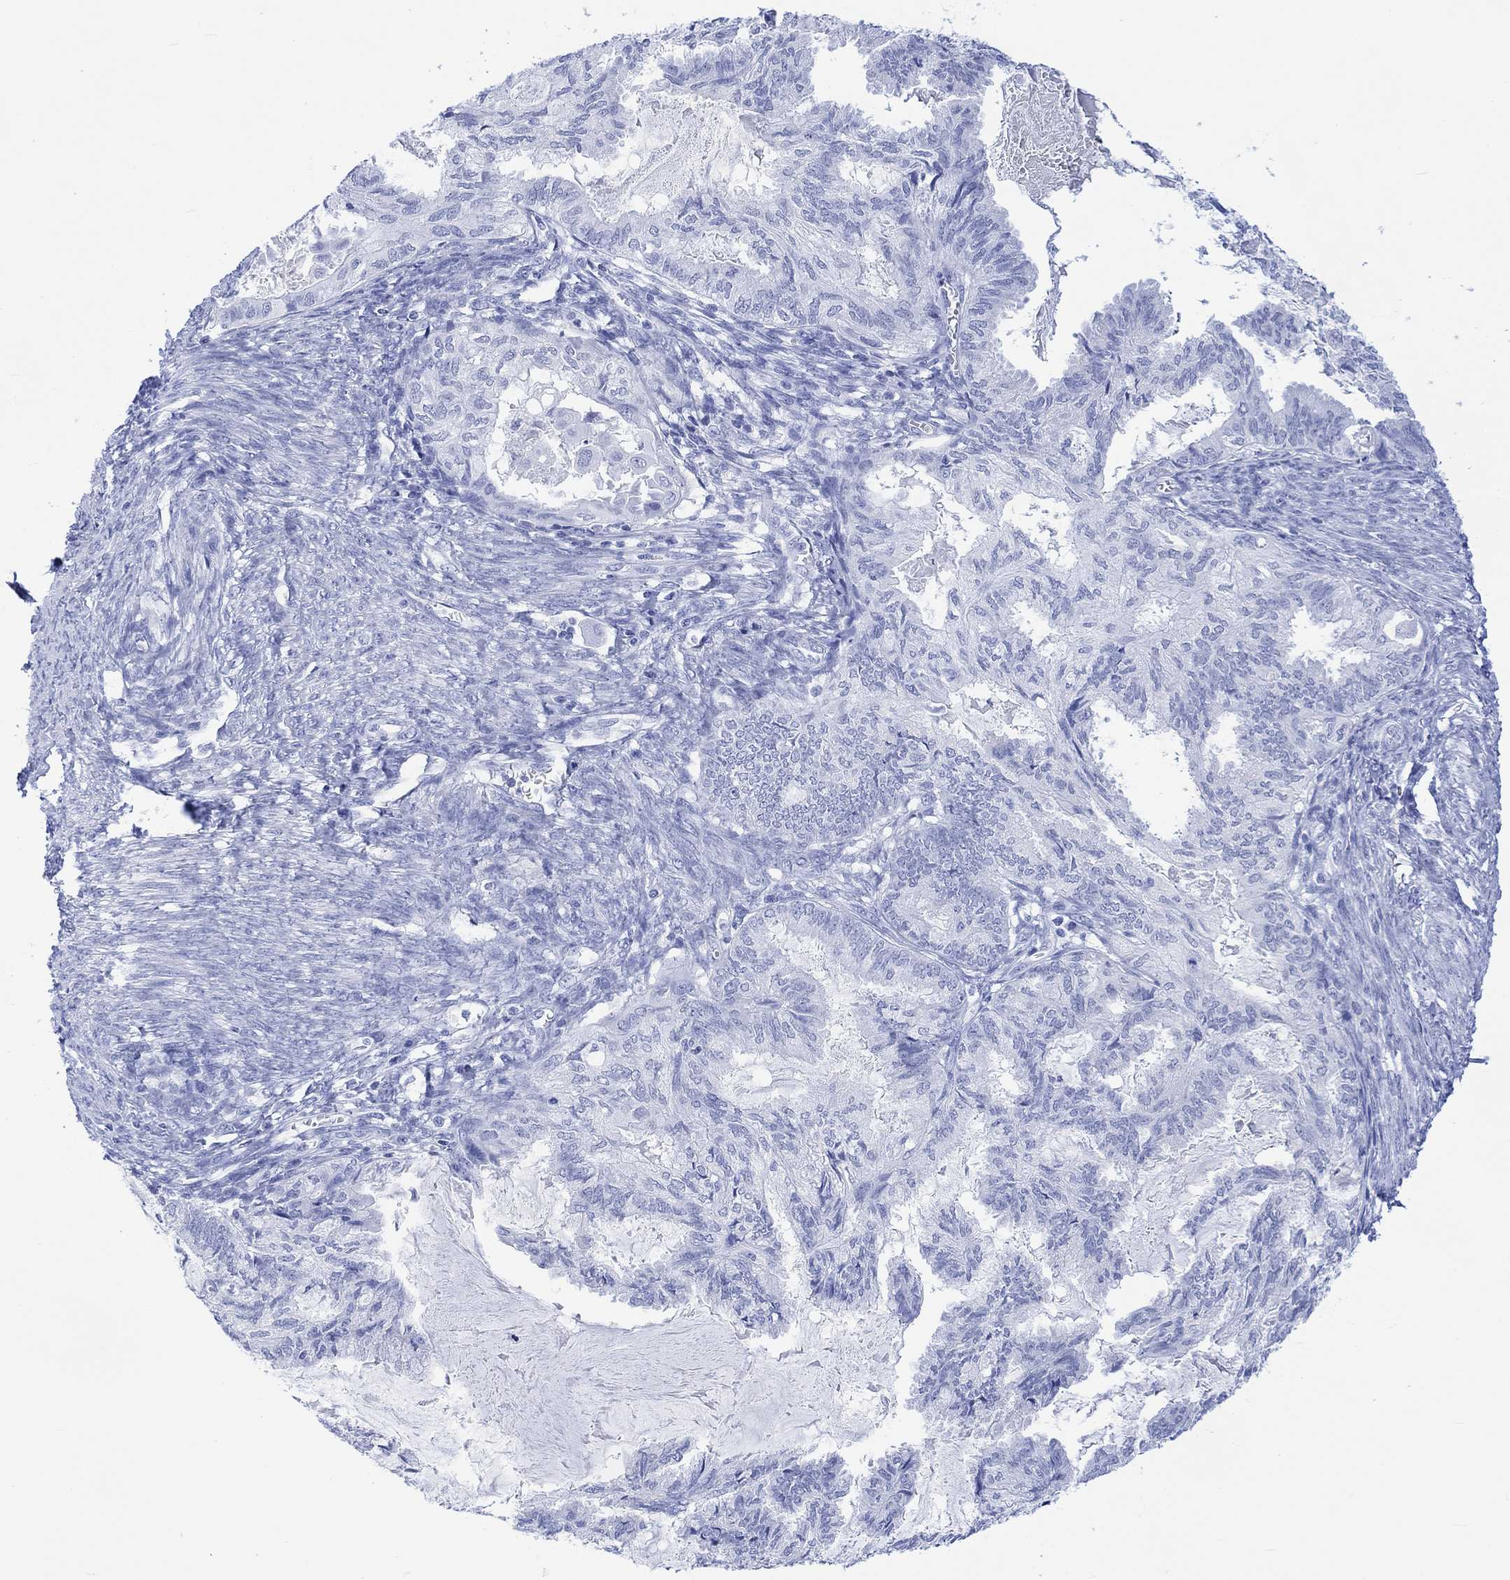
{"staining": {"intensity": "negative", "quantity": "none", "location": "none"}, "tissue": "endometrial cancer", "cell_type": "Tumor cells", "image_type": "cancer", "snomed": [{"axis": "morphology", "description": "Adenocarcinoma, NOS"}, {"axis": "topography", "description": "Endometrium"}], "caption": "Histopathology image shows no protein positivity in tumor cells of endometrial adenocarcinoma tissue.", "gene": "CELF4", "patient": {"sex": "female", "age": 86}}